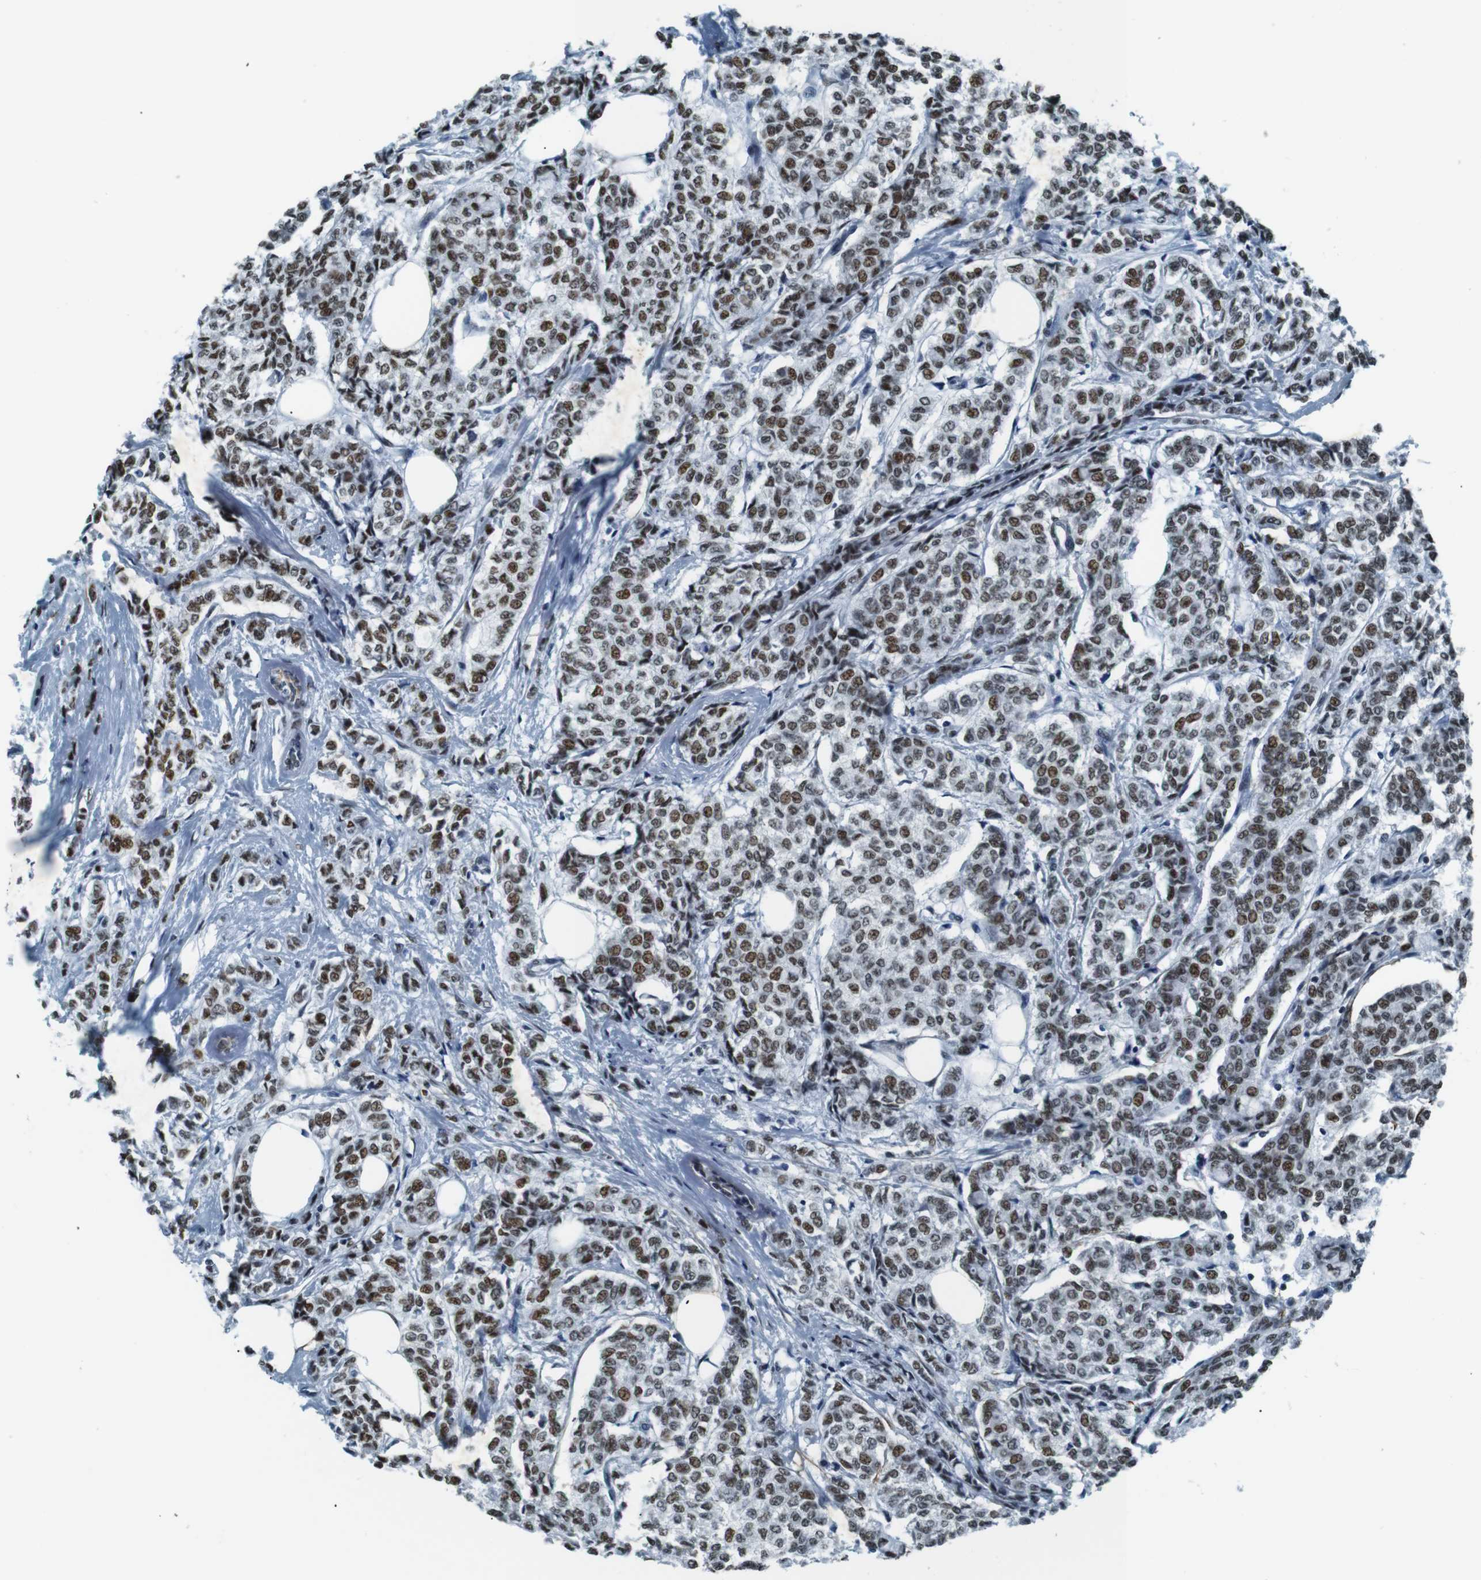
{"staining": {"intensity": "moderate", "quantity": "25%-75%", "location": "nuclear"}, "tissue": "breast cancer", "cell_type": "Tumor cells", "image_type": "cancer", "snomed": [{"axis": "morphology", "description": "Lobular carcinoma"}, {"axis": "topography", "description": "Breast"}], "caption": "DAB (3,3'-diaminobenzidine) immunohistochemical staining of breast lobular carcinoma displays moderate nuclear protein staining in about 25%-75% of tumor cells. (DAB = brown stain, brightfield microscopy at high magnification).", "gene": "HEXIM1", "patient": {"sex": "female", "age": 60}}